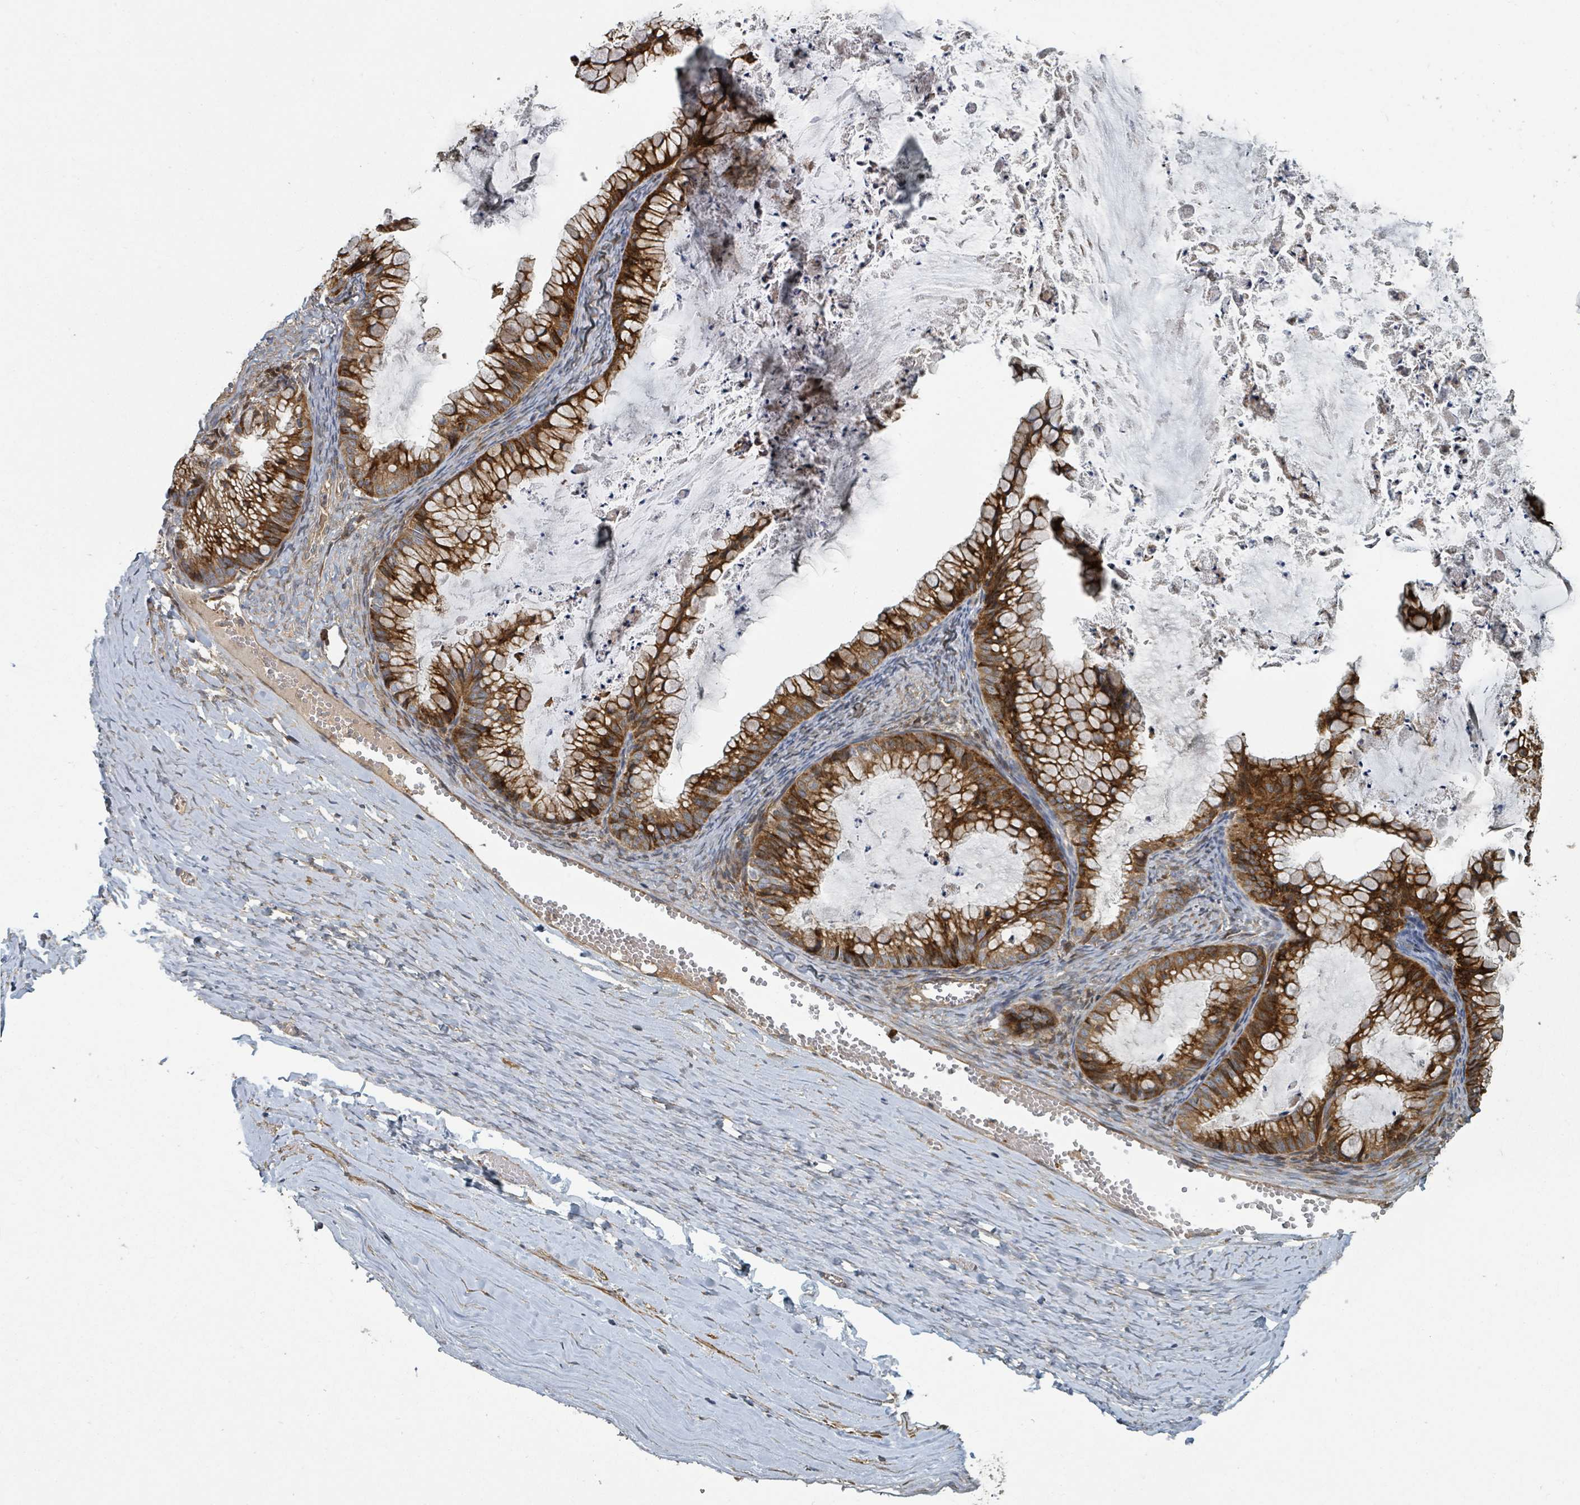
{"staining": {"intensity": "strong", "quantity": ">75%", "location": "cytoplasmic/membranous"}, "tissue": "ovarian cancer", "cell_type": "Tumor cells", "image_type": "cancer", "snomed": [{"axis": "morphology", "description": "Cystadenocarcinoma, mucinous, NOS"}, {"axis": "topography", "description": "Ovary"}], "caption": "Brown immunohistochemical staining in human ovarian cancer (mucinous cystadenocarcinoma) demonstrates strong cytoplasmic/membranous staining in approximately >75% of tumor cells.", "gene": "DPM1", "patient": {"sex": "female", "age": 35}}